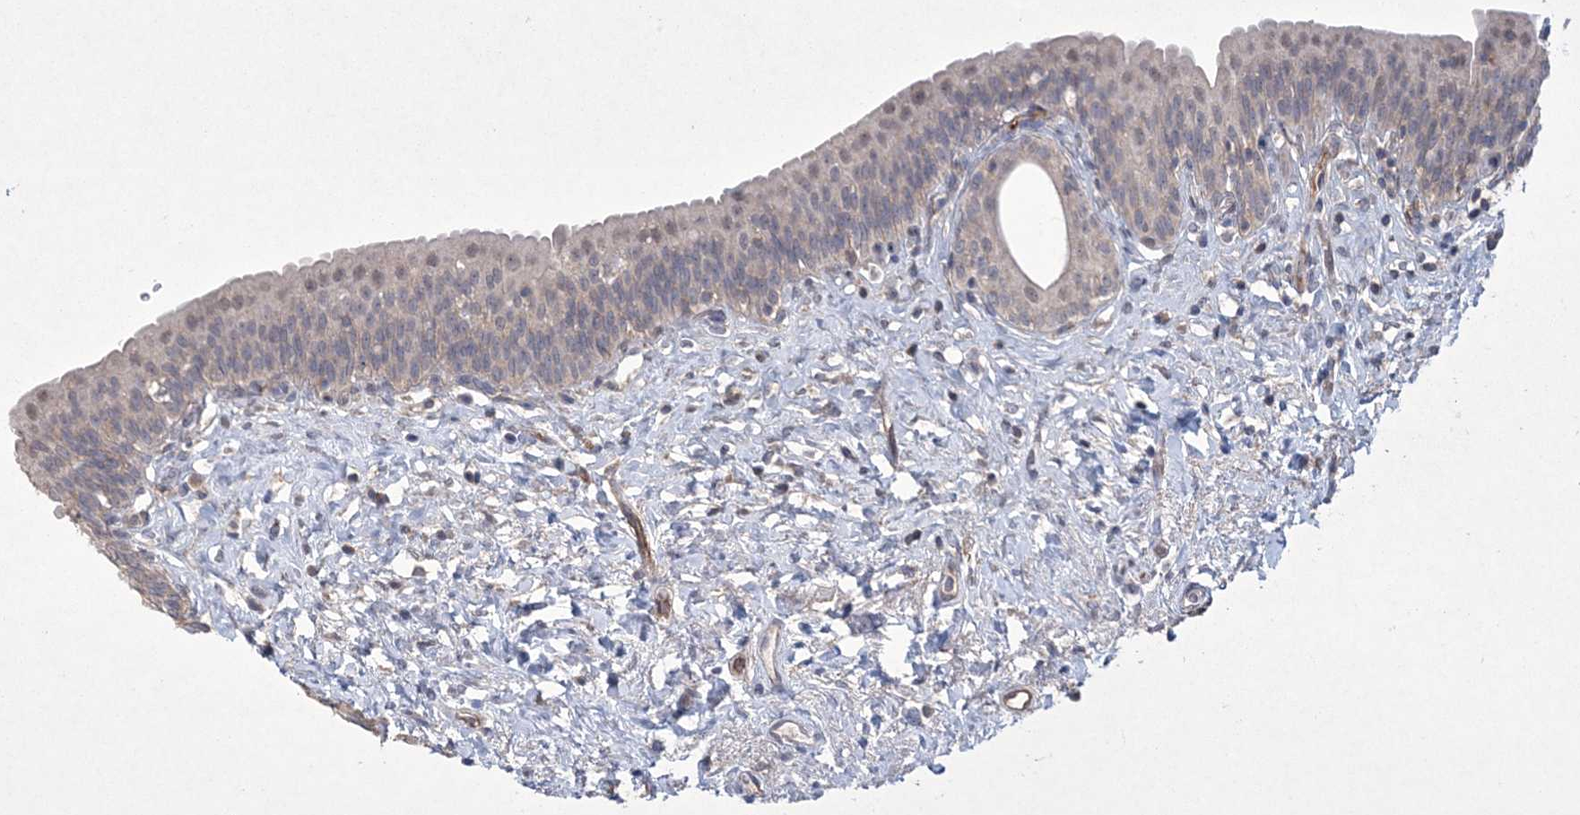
{"staining": {"intensity": "negative", "quantity": "none", "location": "none"}, "tissue": "urinary bladder", "cell_type": "Urothelial cells", "image_type": "normal", "snomed": [{"axis": "morphology", "description": "Normal tissue, NOS"}, {"axis": "topography", "description": "Urinary bladder"}], "caption": "A high-resolution histopathology image shows immunohistochemistry (IHC) staining of normal urinary bladder, which exhibits no significant positivity in urothelial cells.", "gene": "DPCD", "patient": {"sex": "male", "age": 83}}